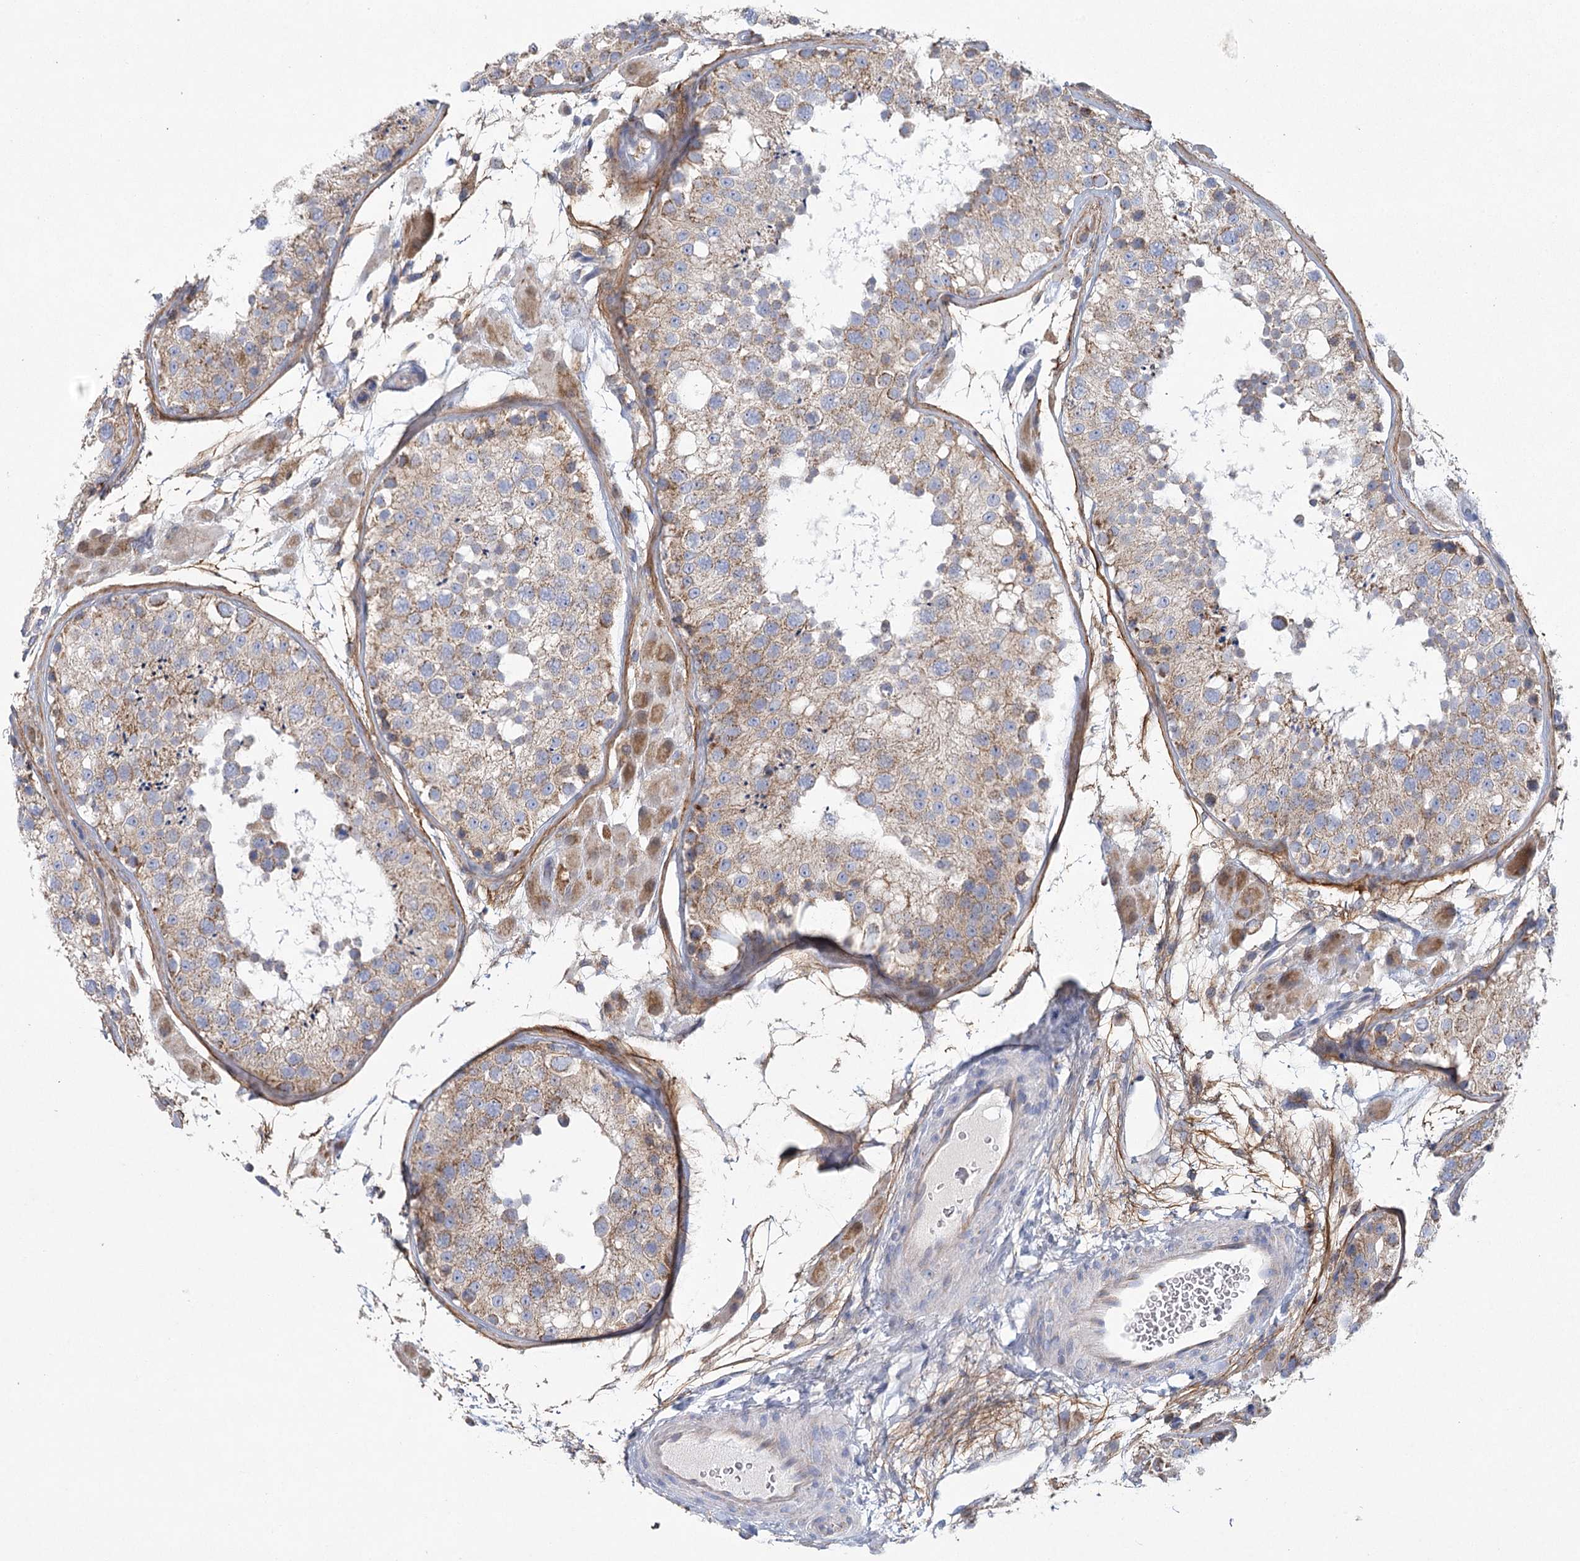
{"staining": {"intensity": "weak", "quantity": "25%-75%", "location": "cytoplasmic/membranous"}, "tissue": "testis", "cell_type": "Cells in seminiferous ducts", "image_type": "normal", "snomed": [{"axis": "morphology", "description": "Normal tissue, NOS"}, {"axis": "topography", "description": "Testis"}], "caption": "About 25%-75% of cells in seminiferous ducts in normal testis display weak cytoplasmic/membranous protein expression as visualized by brown immunohistochemical staining.", "gene": "SNX7", "patient": {"sex": "male", "age": 26}}